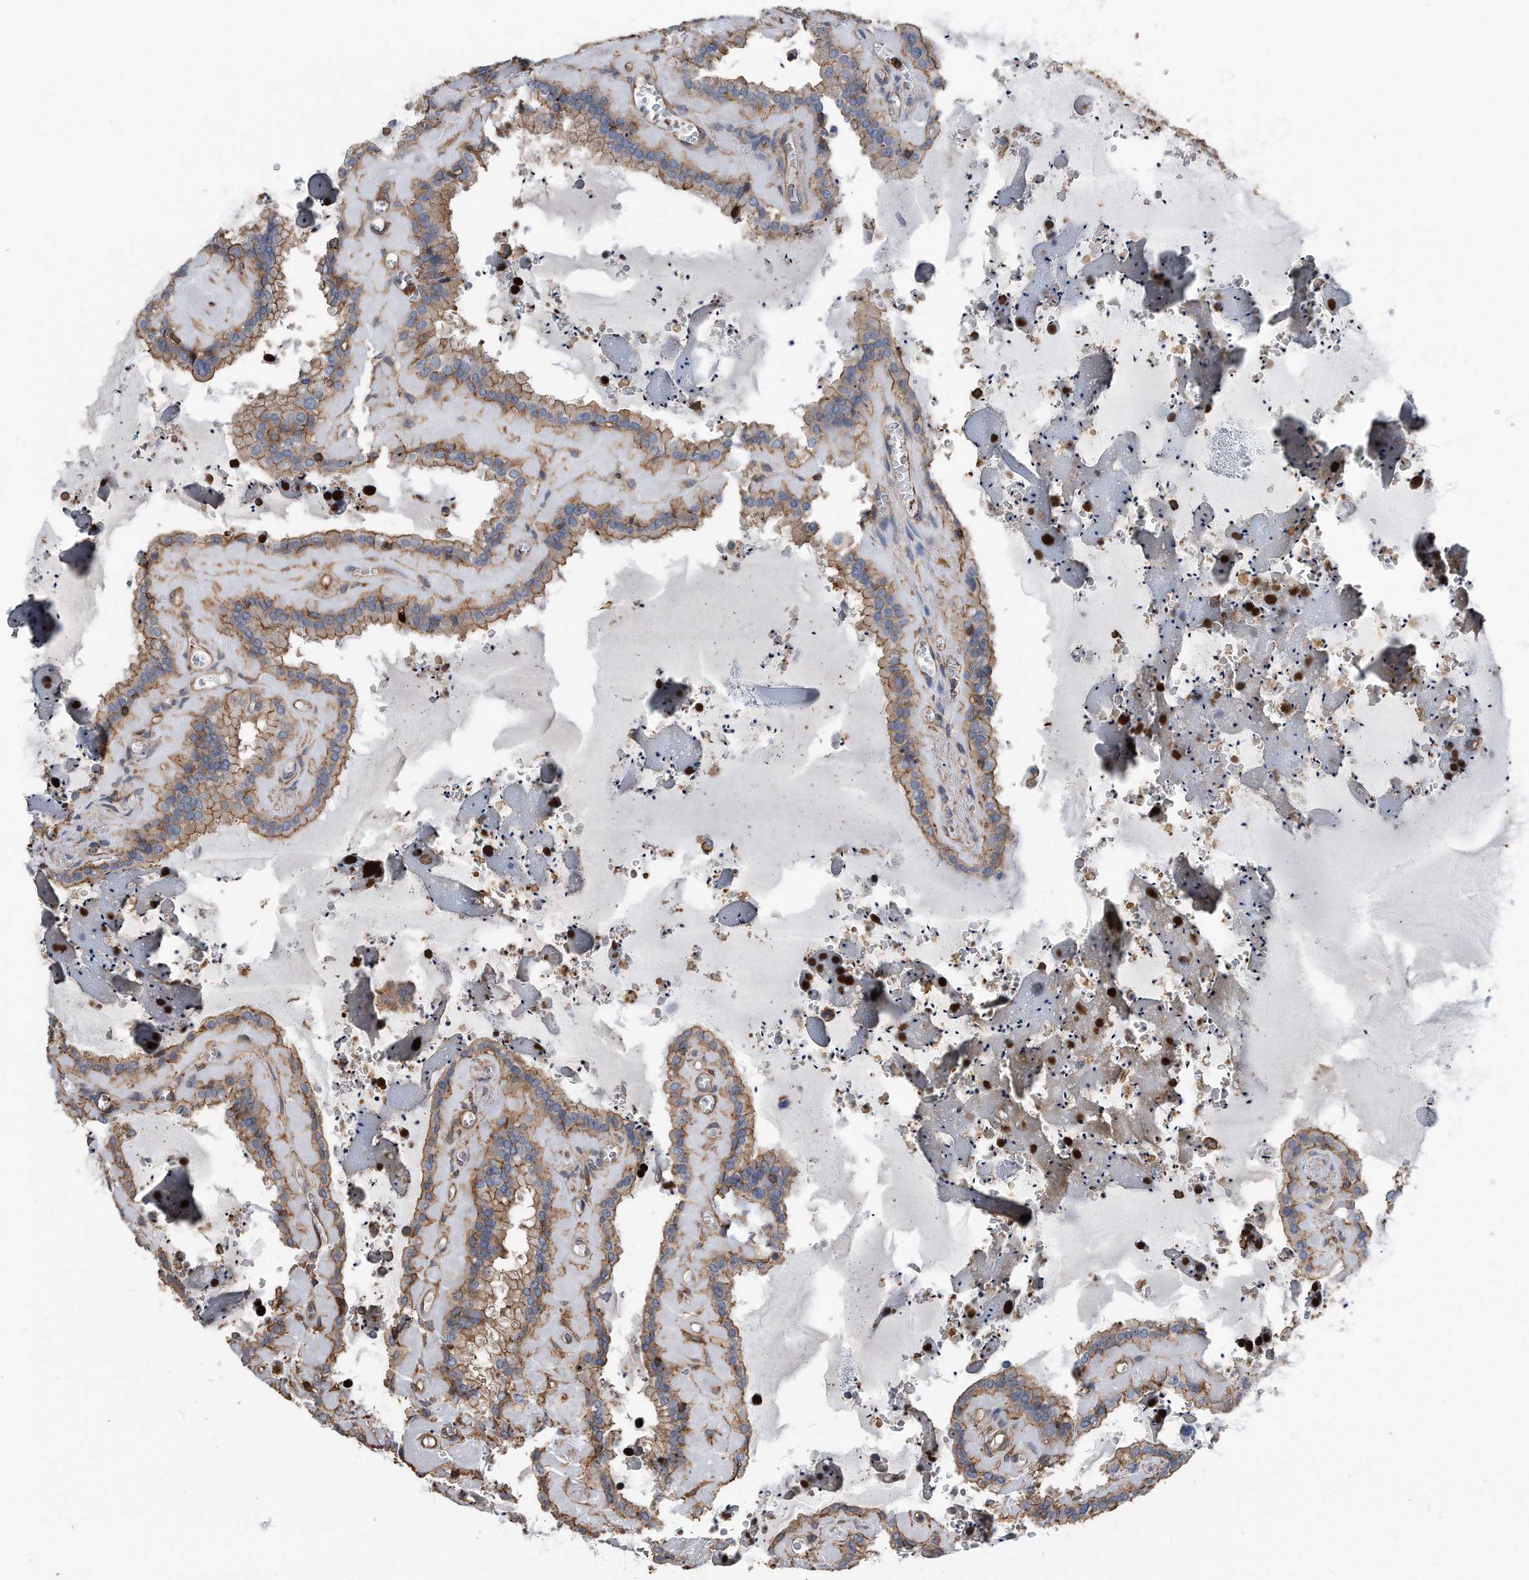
{"staining": {"intensity": "moderate", "quantity": ">75%", "location": "cytoplasmic/membranous"}, "tissue": "seminal vesicle", "cell_type": "Glandular cells", "image_type": "normal", "snomed": [{"axis": "morphology", "description": "Normal tissue, NOS"}, {"axis": "topography", "description": "Prostate"}, {"axis": "topography", "description": "Seminal veicle"}], "caption": "Brown immunohistochemical staining in unremarkable seminal vesicle exhibits moderate cytoplasmic/membranous staining in approximately >75% of glandular cells.", "gene": "RSPO3", "patient": {"sex": "male", "age": 59}}